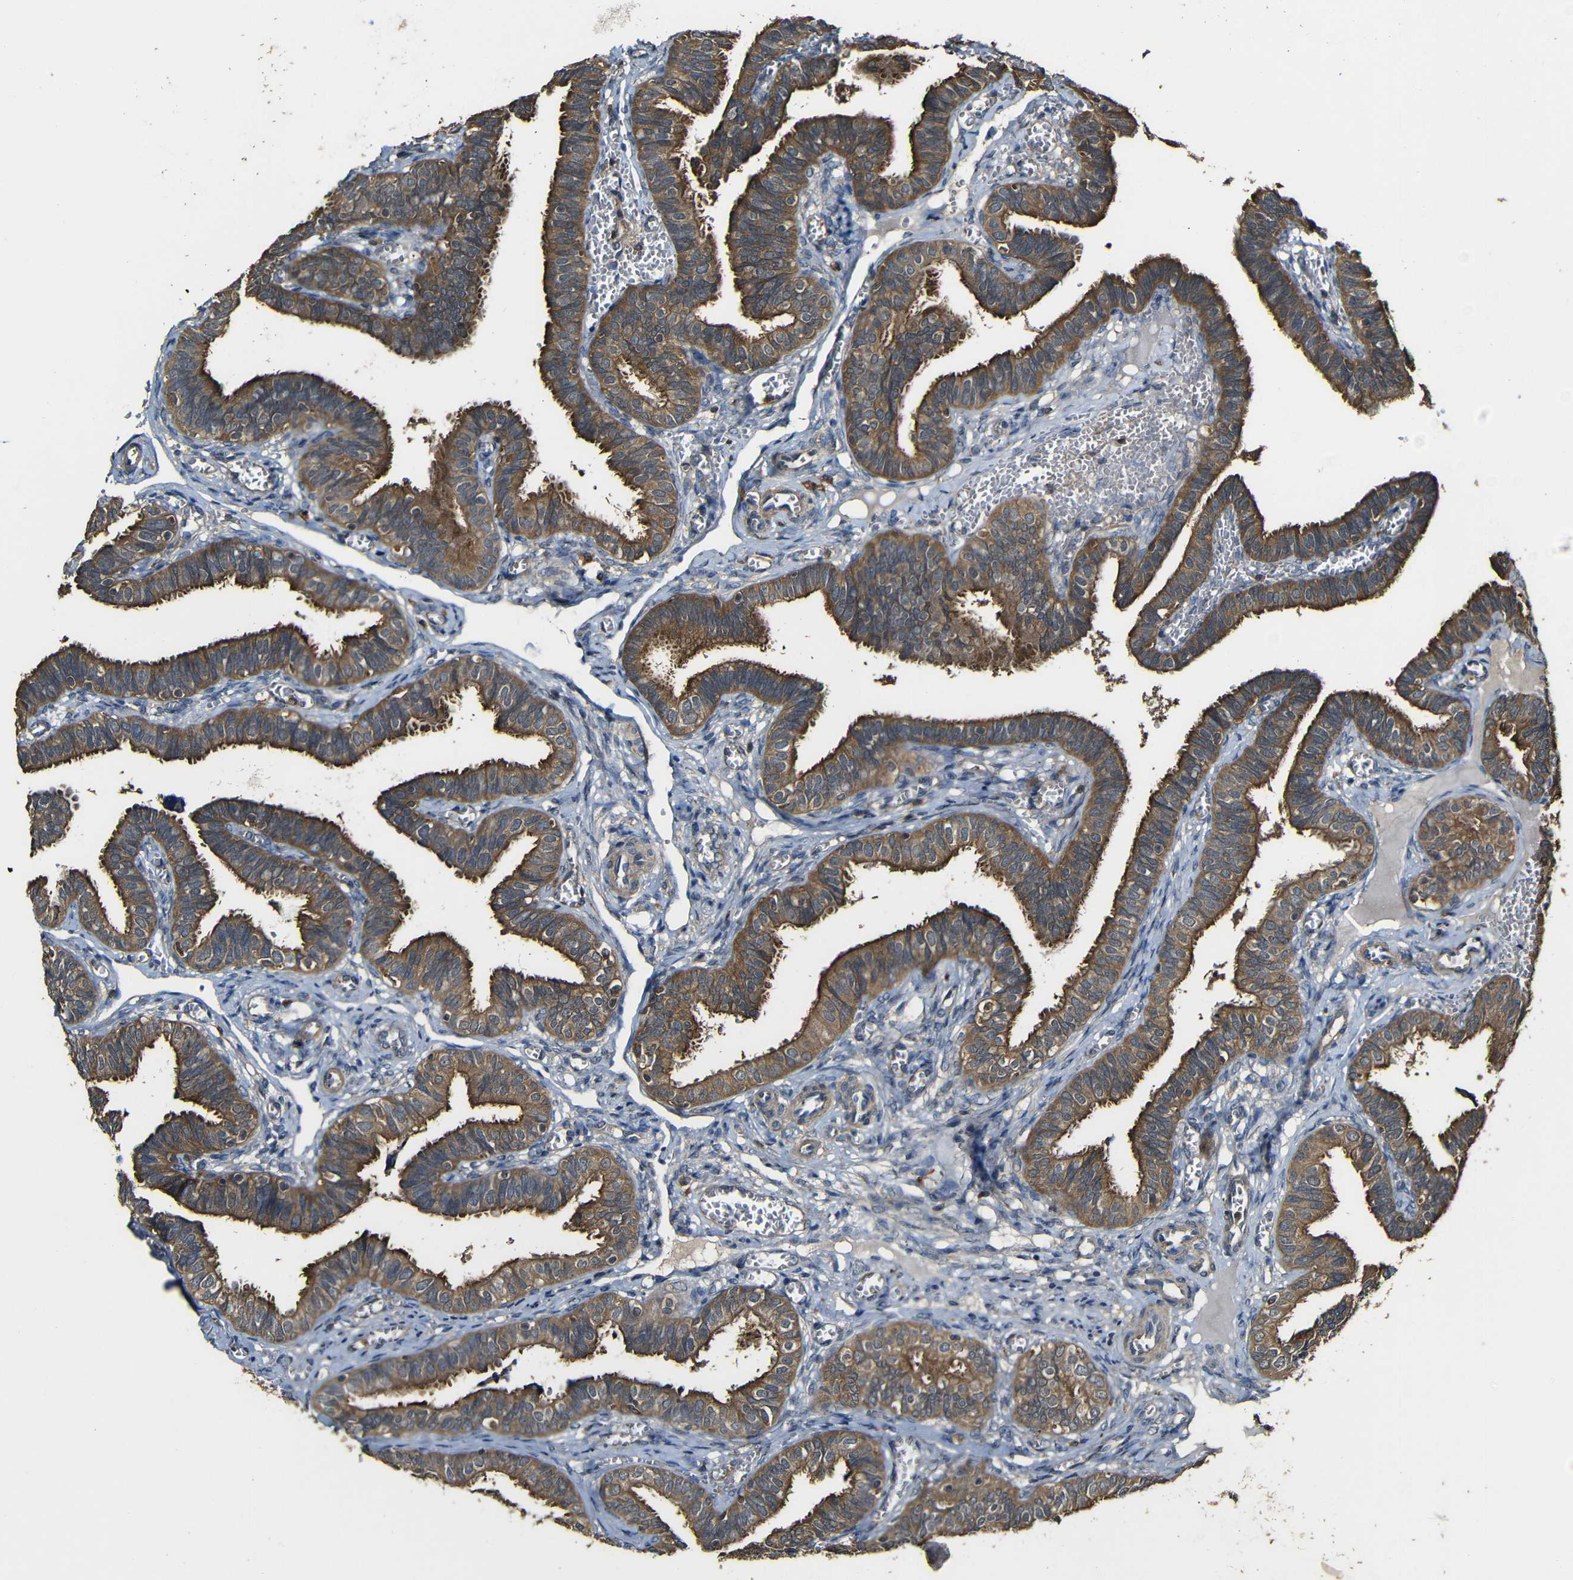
{"staining": {"intensity": "strong", "quantity": ">75%", "location": "cytoplasmic/membranous"}, "tissue": "fallopian tube", "cell_type": "Glandular cells", "image_type": "normal", "snomed": [{"axis": "morphology", "description": "Normal tissue, NOS"}, {"axis": "topography", "description": "Fallopian tube"}], "caption": "Glandular cells show high levels of strong cytoplasmic/membranous expression in about >75% of cells in unremarkable human fallopian tube.", "gene": "CASP8", "patient": {"sex": "female", "age": 46}}